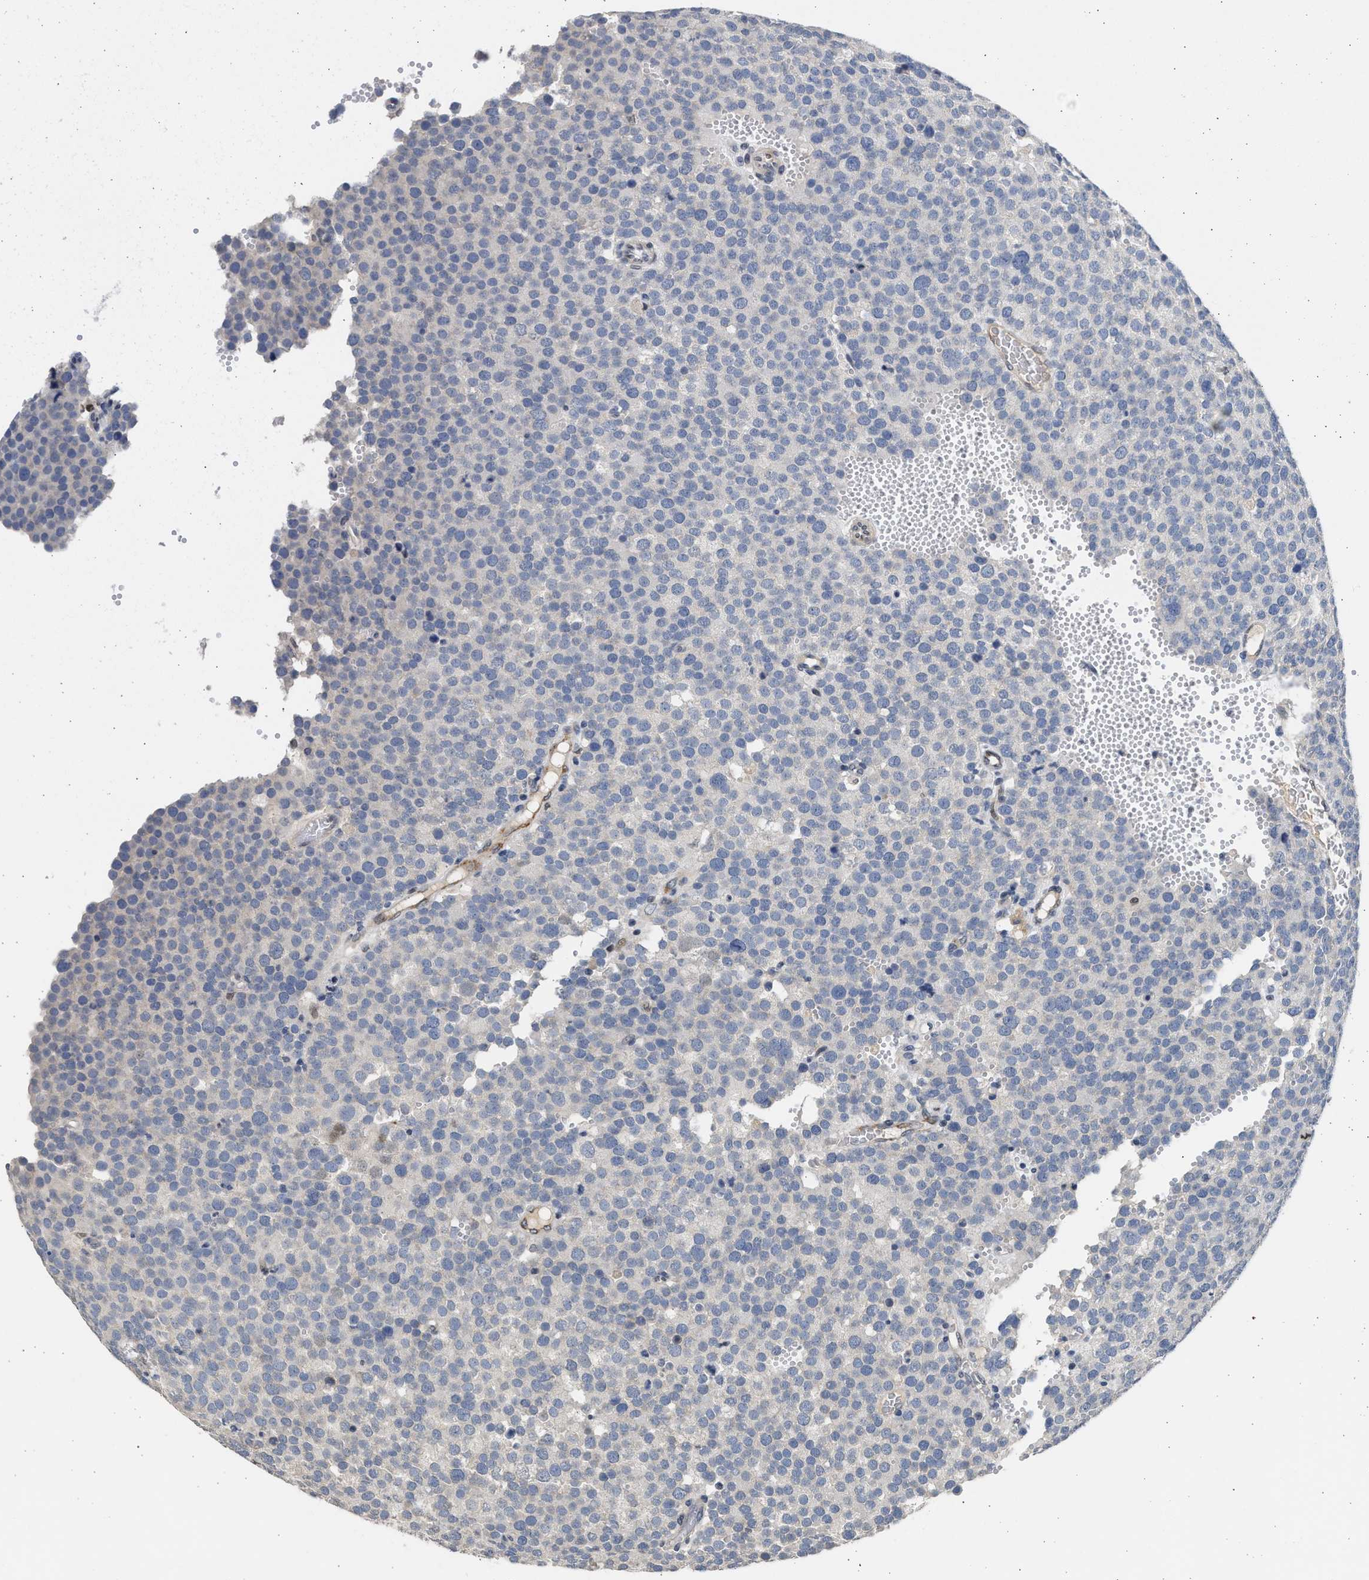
{"staining": {"intensity": "negative", "quantity": "none", "location": "none"}, "tissue": "testis cancer", "cell_type": "Tumor cells", "image_type": "cancer", "snomed": [{"axis": "morphology", "description": "Normal tissue, NOS"}, {"axis": "morphology", "description": "Seminoma, NOS"}, {"axis": "topography", "description": "Testis"}], "caption": "Micrograph shows no significant protein expression in tumor cells of testis seminoma.", "gene": "HMGN3", "patient": {"sex": "male", "age": 71}}